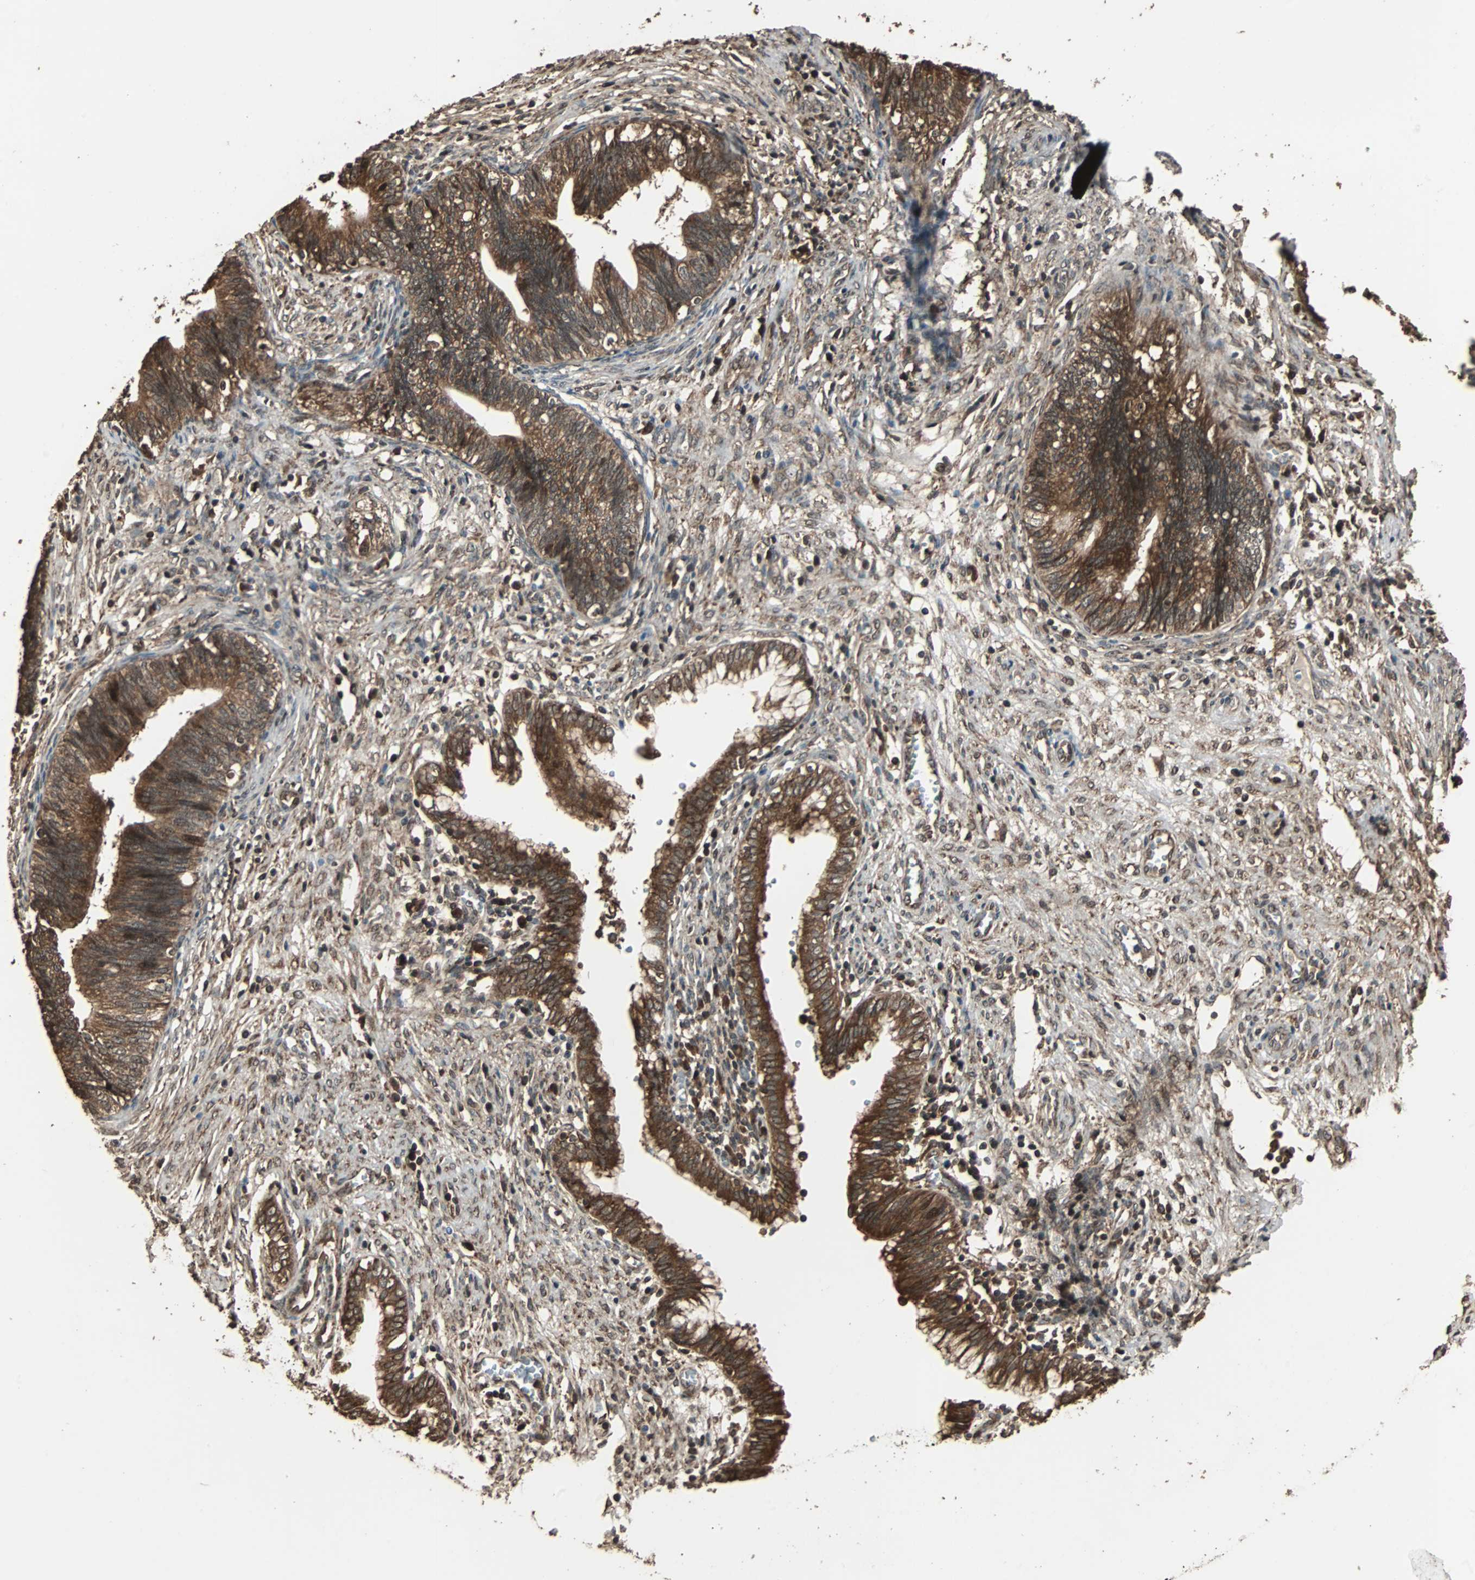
{"staining": {"intensity": "strong", "quantity": ">75%", "location": "cytoplasmic/membranous"}, "tissue": "cervical cancer", "cell_type": "Tumor cells", "image_type": "cancer", "snomed": [{"axis": "morphology", "description": "Adenocarcinoma, NOS"}, {"axis": "topography", "description": "Cervix"}], "caption": "Brown immunohistochemical staining in human adenocarcinoma (cervical) shows strong cytoplasmic/membranous staining in about >75% of tumor cells.", "gene": "LAMTOR5", "patient": {"sex": "female", "age": 44}}